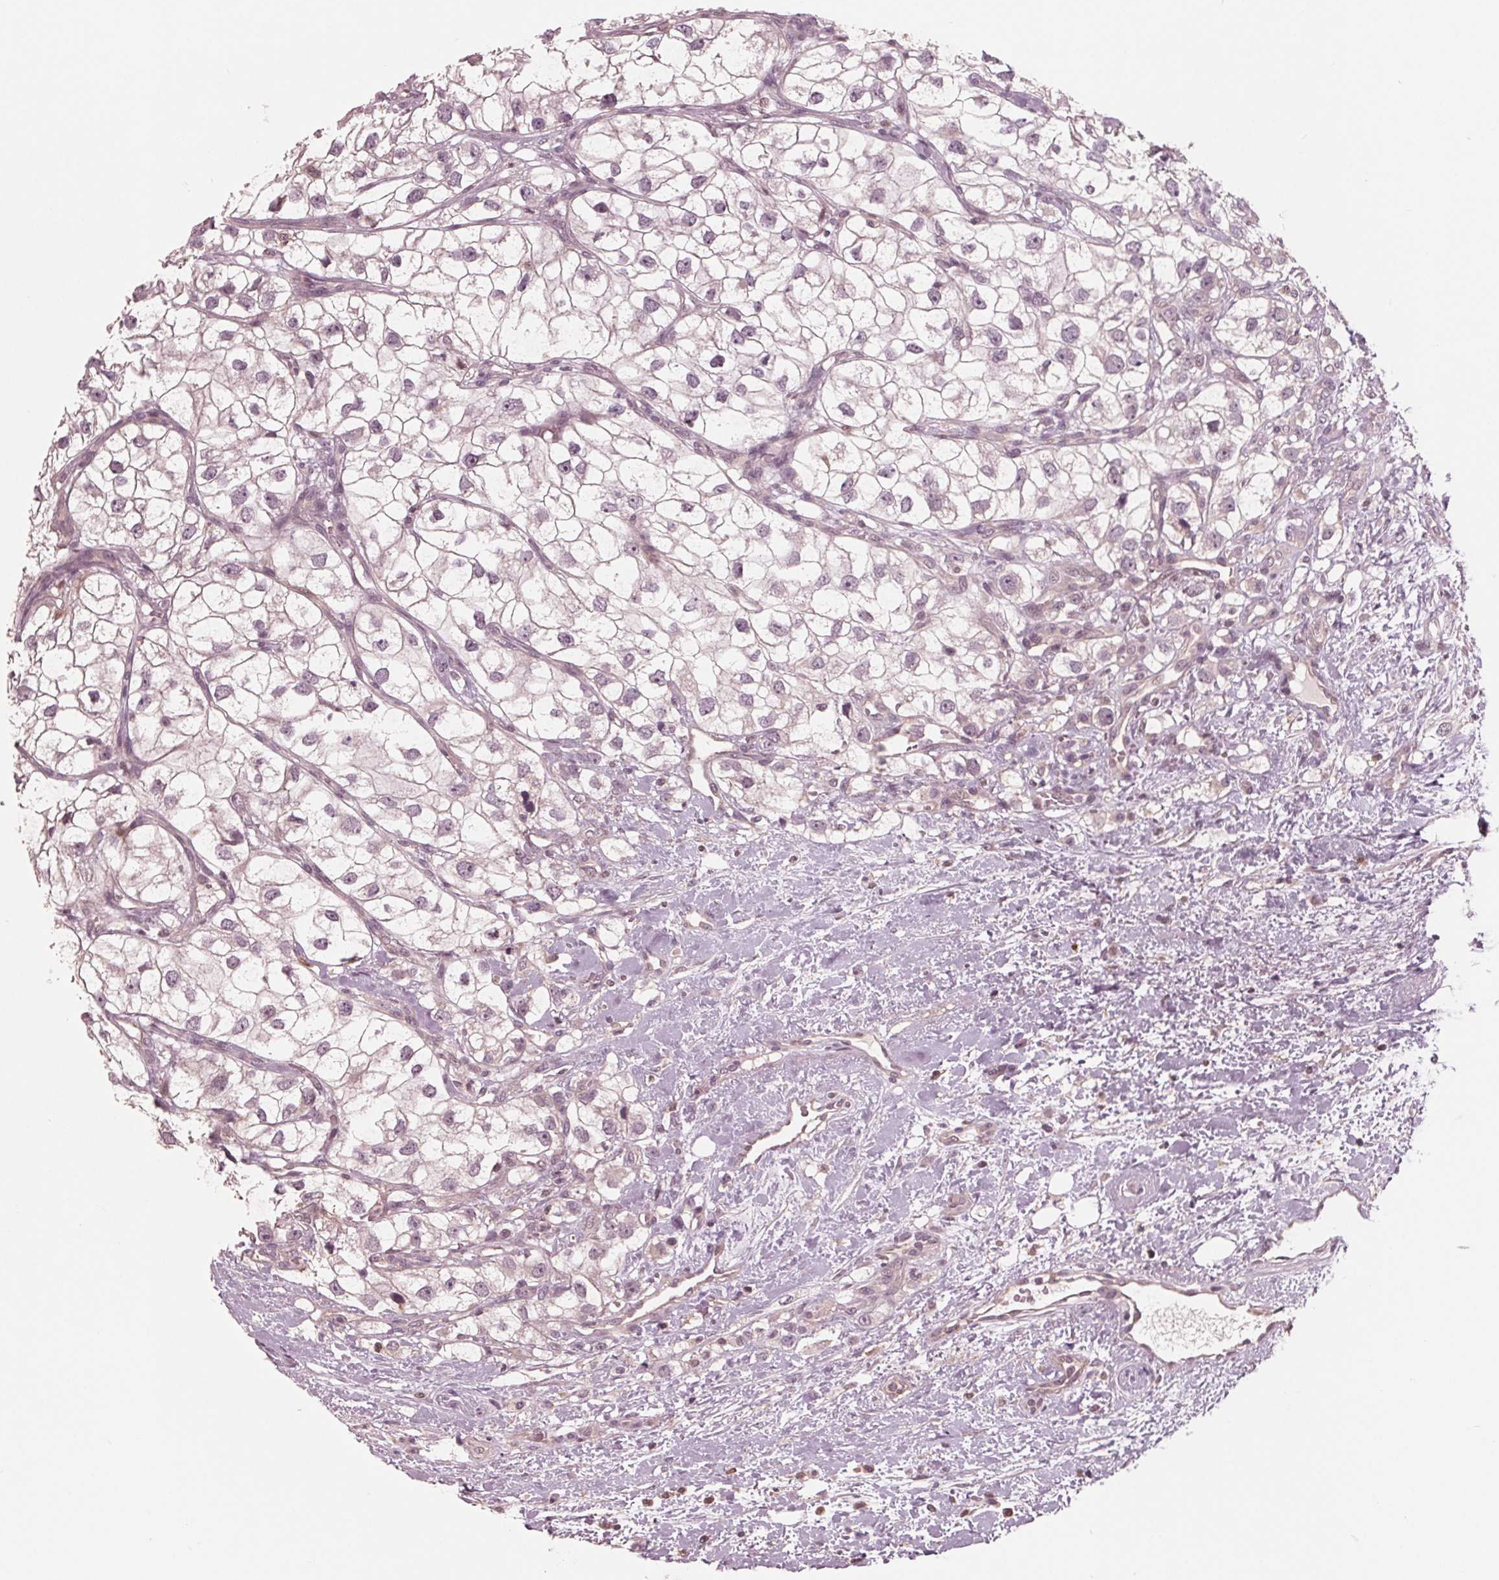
{"staining": {"intensity": "negative", "quantity": "none", "location": "none"}, "tissue": "renal cancer", "cell_type": "Tumor cells", "image_type": "cancer", "snomed": [{"axis": "morphology", "description": "Adenocarcinoma, NOS"}, {"axis": "topography", "description": "Kidney"}], "caption": "Tumor cells show no significant protein expression in adenocarcinoma (renal). (DAB immunohistochemistry (IHC) visualized using brightfield microscopy, high magnification).", "gene": "ING3", "patient": {"sex": "male", "age": 59}}